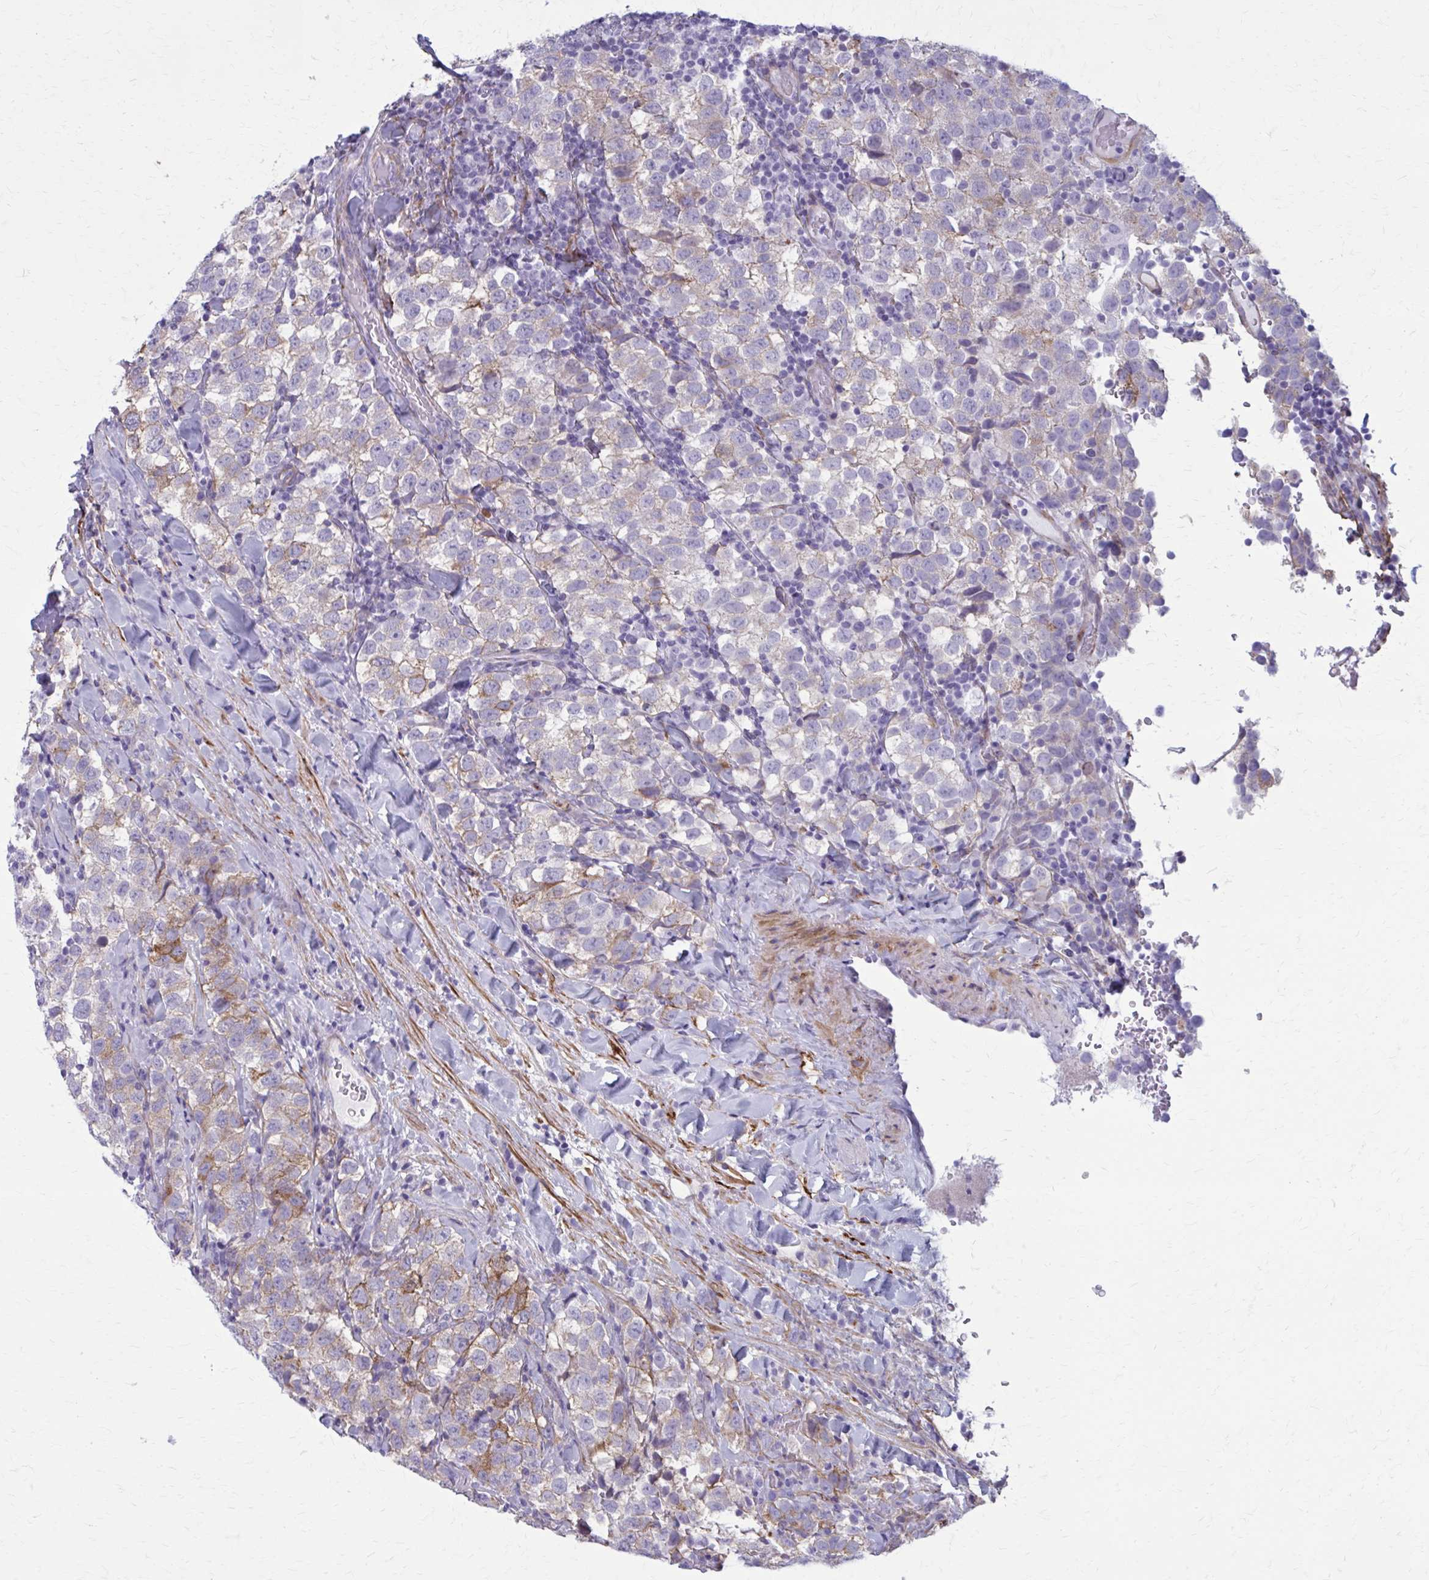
{"staining": {"intensity": "weak", "quantity": "<25%", "location": "cytoplasmic/membranous"}, "tissue": "testis cancer", "cell_type": "Tumor cells", "image_type": "cancer", "snomed": [{"axis": "morphology", "description": "Seminoma, NOS"}, {"axis": "topography", "description": "Testis"}], "caption": "This is an immunohistochemistry micrograph of testis seminoma. There is no expression in tumor cells.", "gene": "AKAP12", "patient": {"sex": "male", "age": 34}}